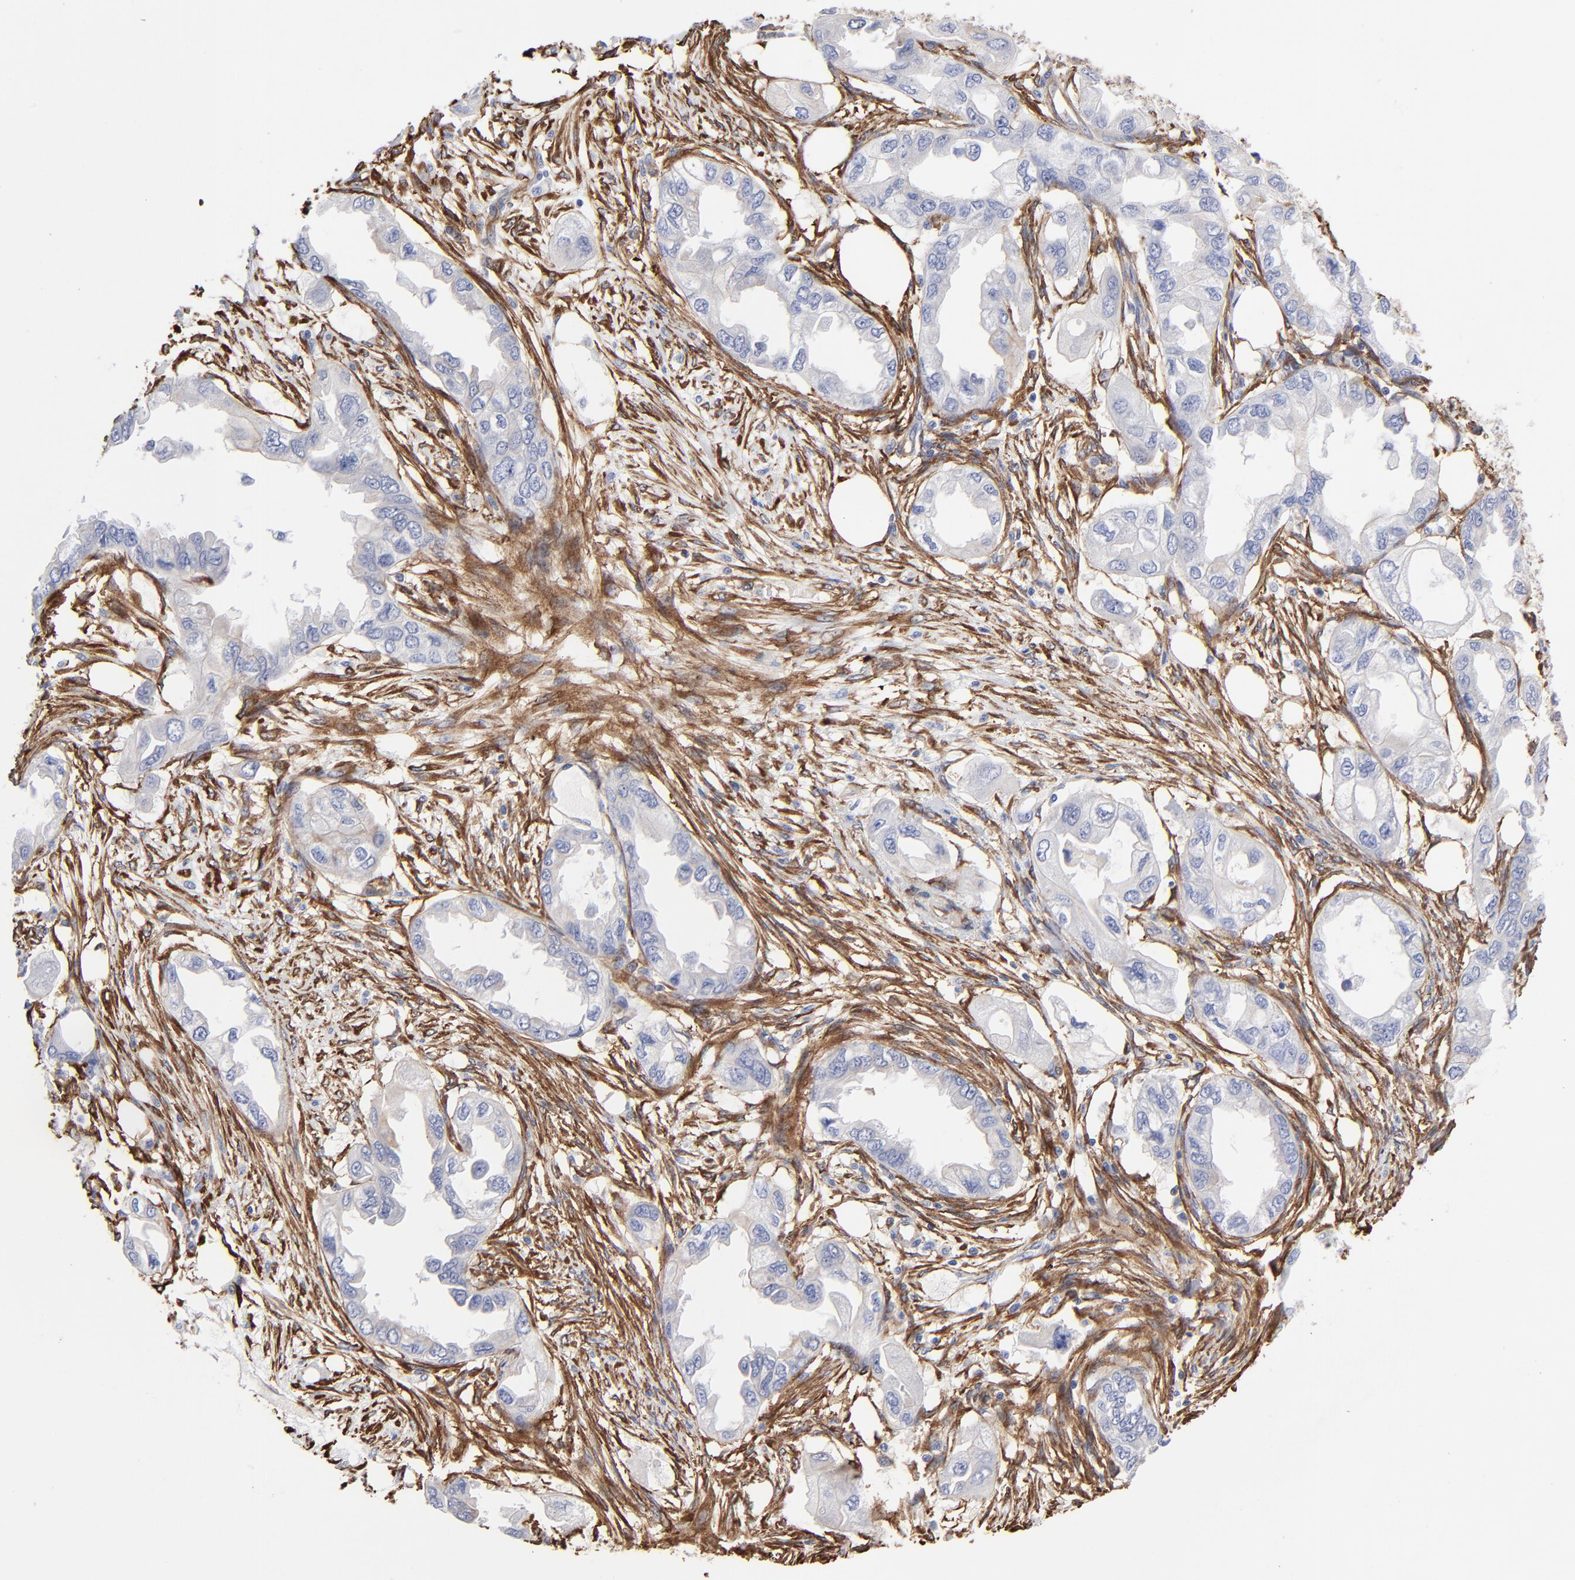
{"staining": {"intensity": "negative", "quantity": "none", "location": "none"}, "tissue": "endometrial cancer", "cell_type": "Tumor cells", "image_type": "cancer", "snomed": [{"axis": "morphology", "description": "Adenocarcinoma, NOS"}, {"axis": "topography", "description": "Endometrium"}], "caption": "Protein analysis of endometrial cancer (adenocarcinoma) exhibits no significant staining in tumor cells. (DAB (3,3'-diaminobenzidine) IHC with hematoxylin counter stain).", "gene": "CILP", "patient": {"sex": "female", "age": 67}}